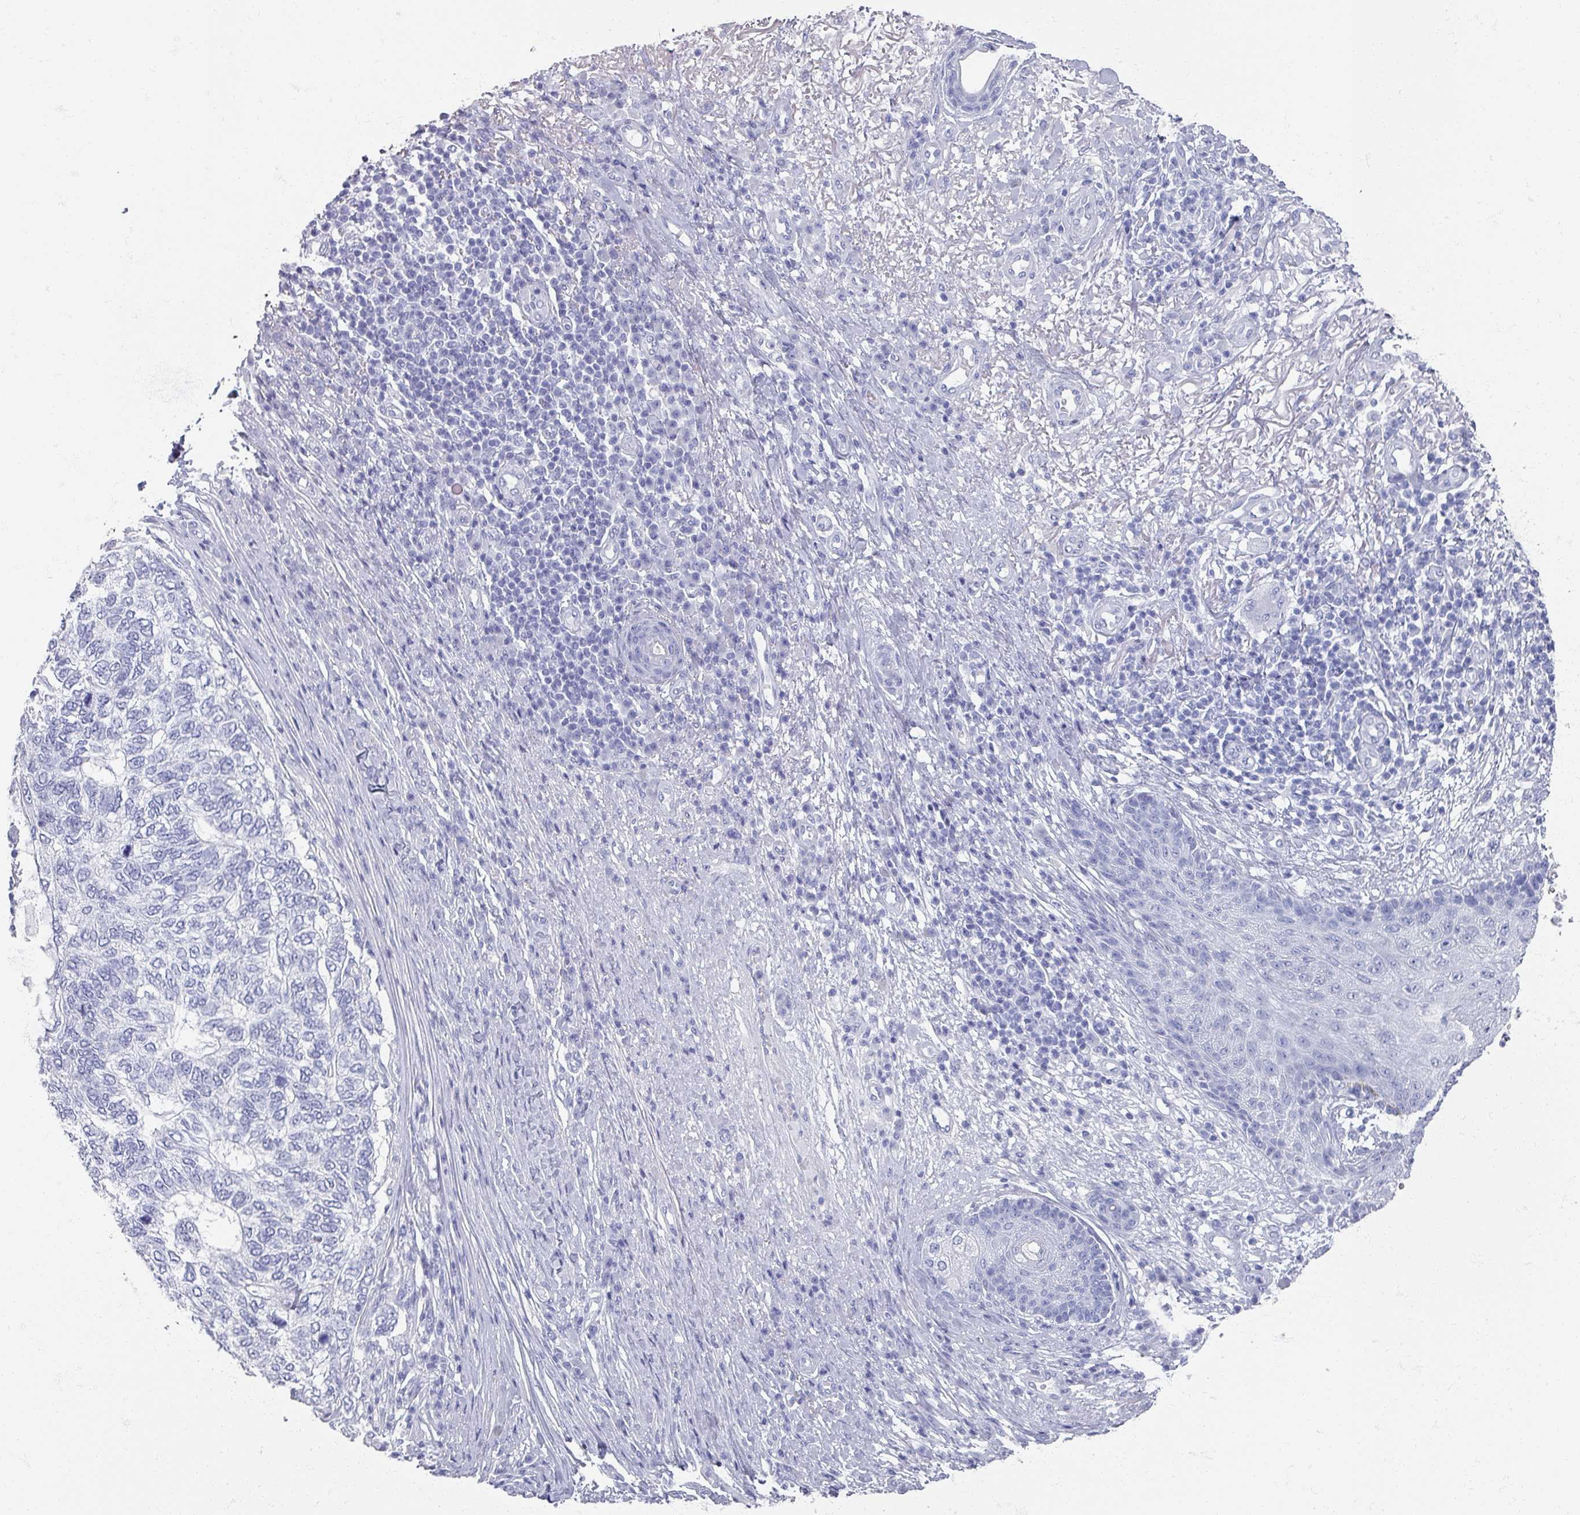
{"staining": {"intensity": "negative", "quantity": "none", "location": "none"}, "tissue": "skin cancer", "cell_type": "Tumor cells", "image_type": "cancer", "snomed": [{"axis": "morphology", "description": "Basal cell carcinoma"}, {"axis": "topography", "description": "Skin"}], "caption": "High power microscopy image of an immunohistochemistry (IHC) image of skin cancer (basal cell carcinoma), revealing no significant positivity in tumor cells.", "gene": "OMG", "patient": {"sex": "female", "age": 65}}